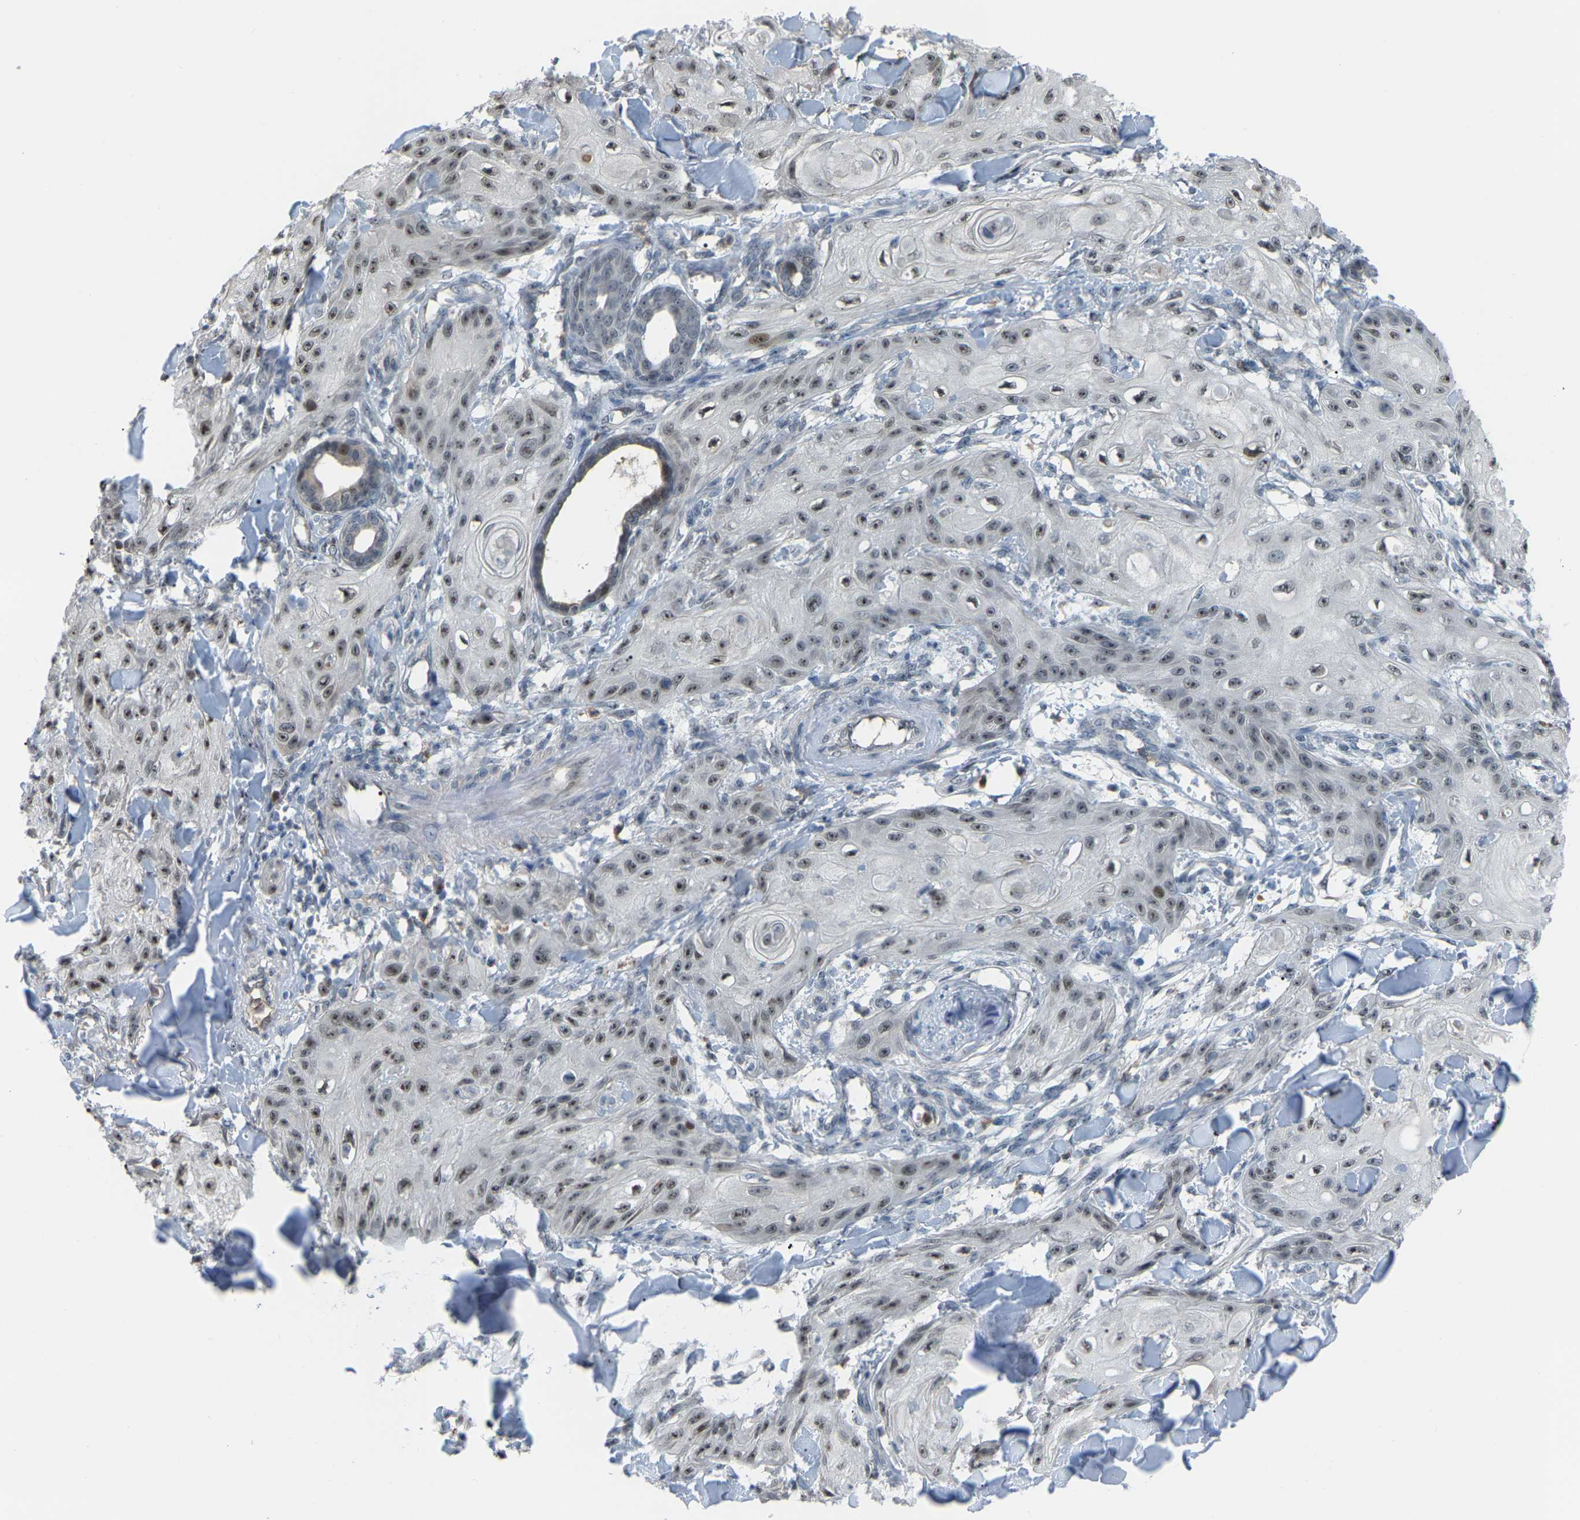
{"staining": {"intensity": "weak", "quantity": ">75%", "location": "nuclear"}, "tissue": "skin cancer", "cell_type": "Tumor cells", "image_type": "cancer", "snomed": [{"axis": "morphology", "description": "Squamous cell carcinoma, NOS"}, {"axis": "topography", "description": "Skin"}], "caption": "Immunohistochemistry image of neoplastic tissue: human squamous cell carcinoma (skin) stained using immunohistochemistry displays low levels of weak protein expression localized specifically in the nuclear of tumor cells, appearing as a nuclear brown color.", "gene": "CROT", "patient": {"sex": "male", "age": 74}}